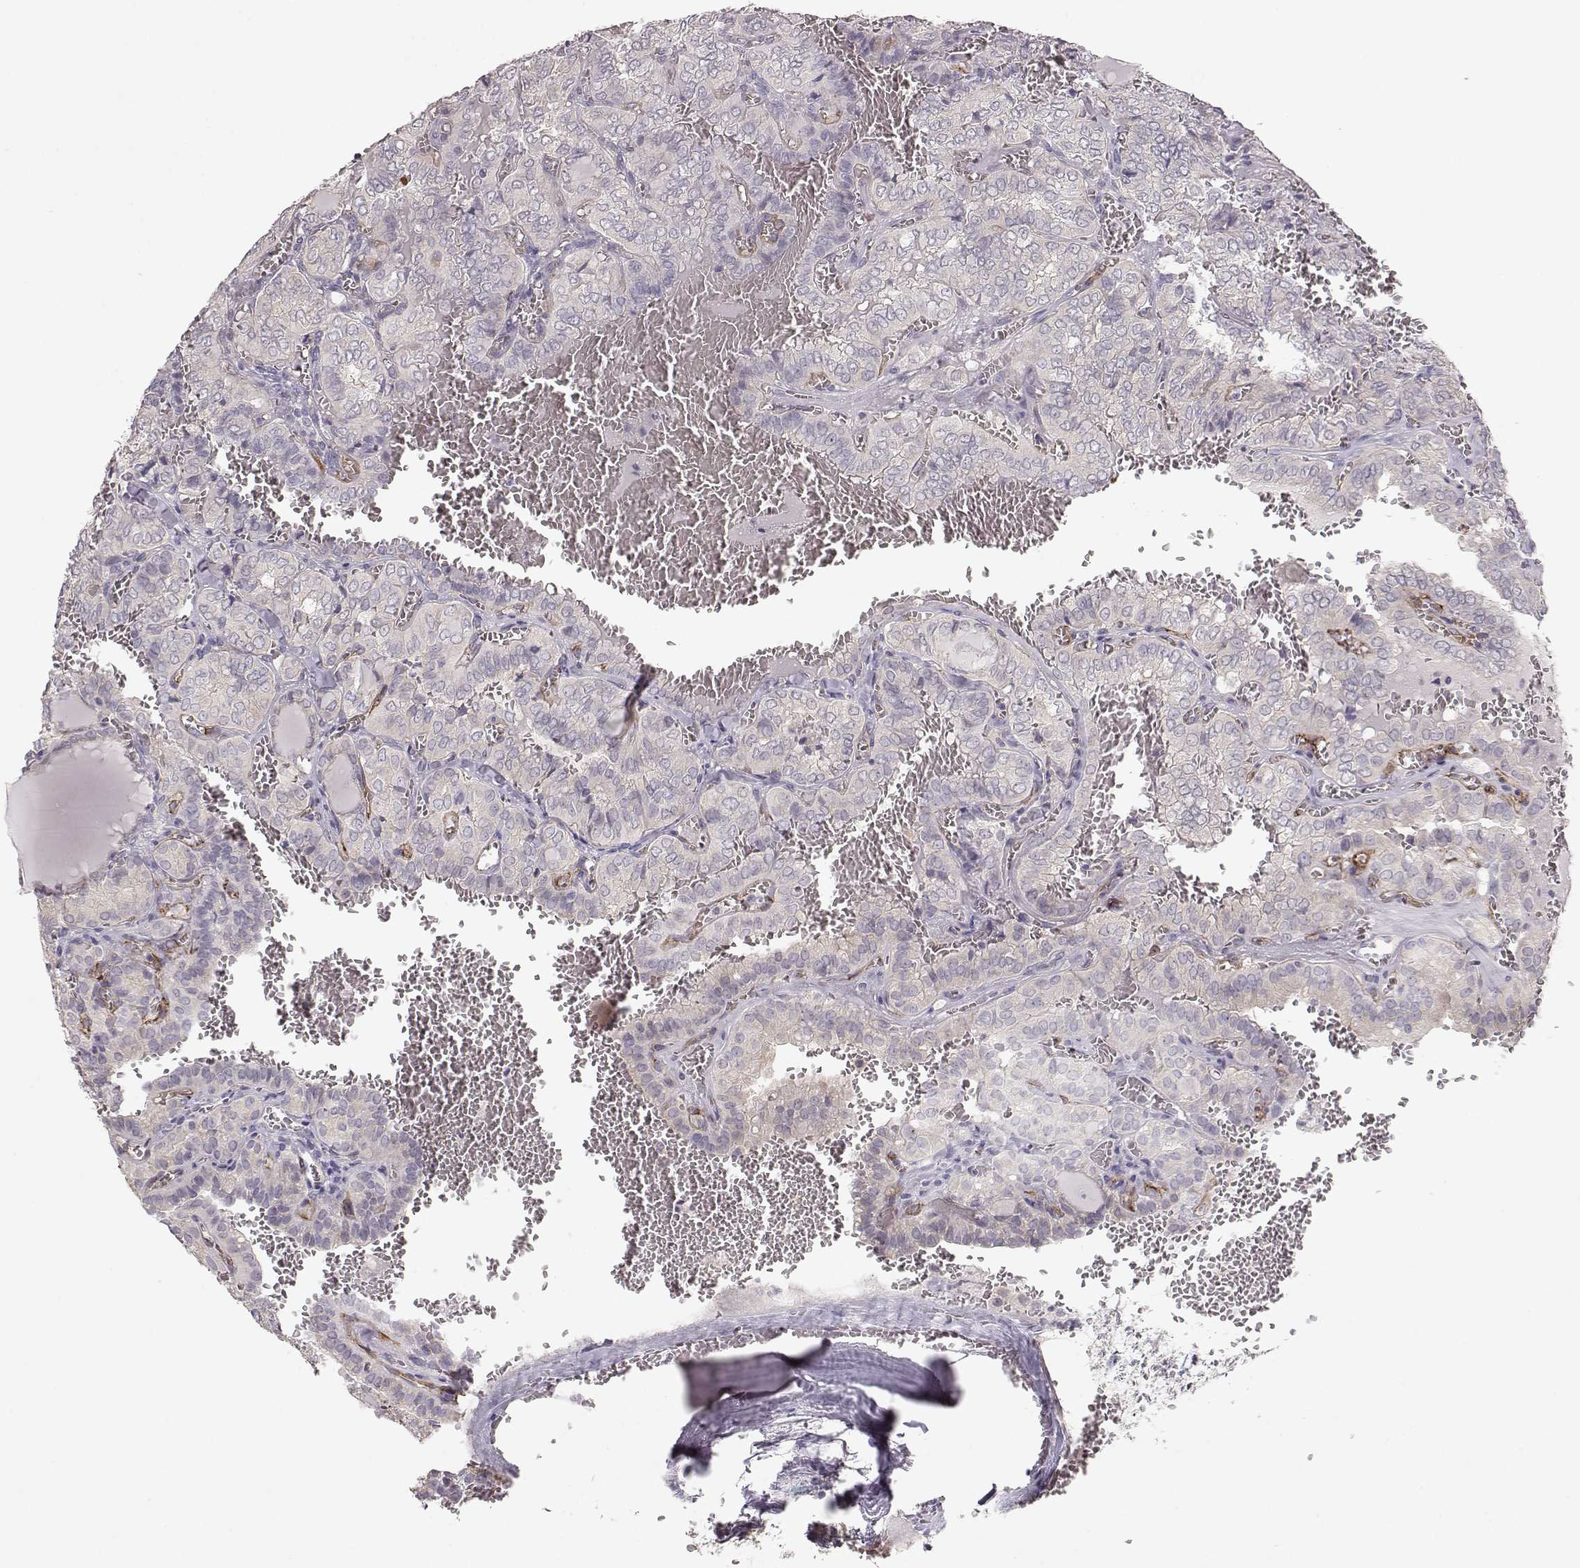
{"staining": {"intensity": "negative", "quantity": "none", "location": "none"}, "tissue": "thyroid cancer", "cell_type": "Tumor cells", "image_type": "cancer", "snomed": [{"axis": "morphology", "description": "Papillary adenocarcinoma, NOS"}, {"axis": "topography", "description": "Thyroid gland"}], "caption": "The immunohistochemistry image has no significant positivity in tumor cells of thyroid cancer tissue.", "gene": "ARHGAP8", "patient": {"sex": "female", "age": 41}}